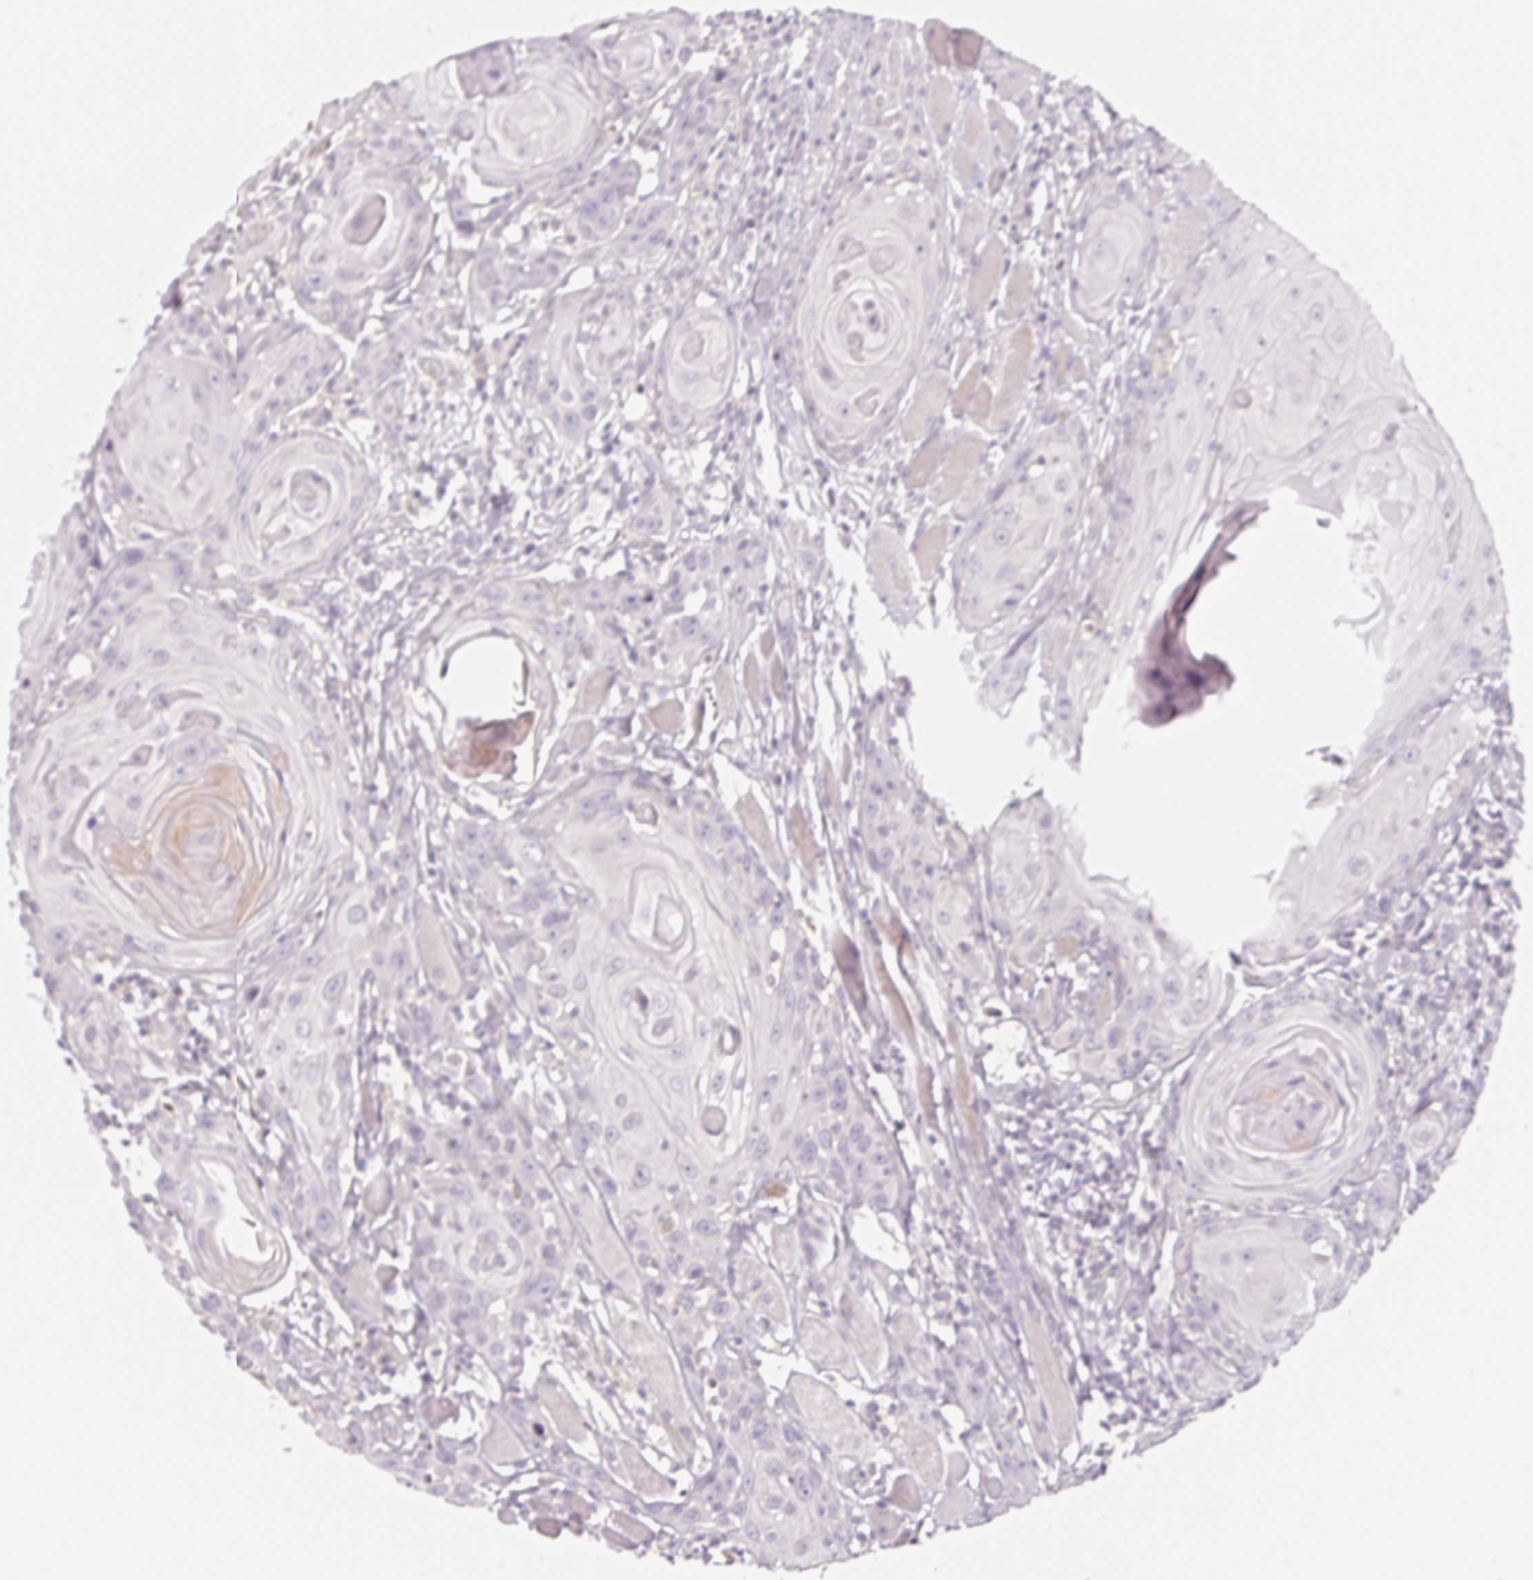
{"staining": {"intensity": "negative", "quantity": "none", "location": "none"}, "tissue": "head and neck cancer", "cell_type": "Tumor cells", "image_type": "cancer", "snomed": [{"axis": "morphology", "description": "Squamous cell carcinoma, NOS"}, {"axis": "topography", "description": "Head-Neck"}], "caption": "An image of head and neck squamous cell carcinoma stained for a protein exhibits no brown staining in tumor cells.", "gene": "LRRC23", "patient": {"sex": "female", "age": 80}}